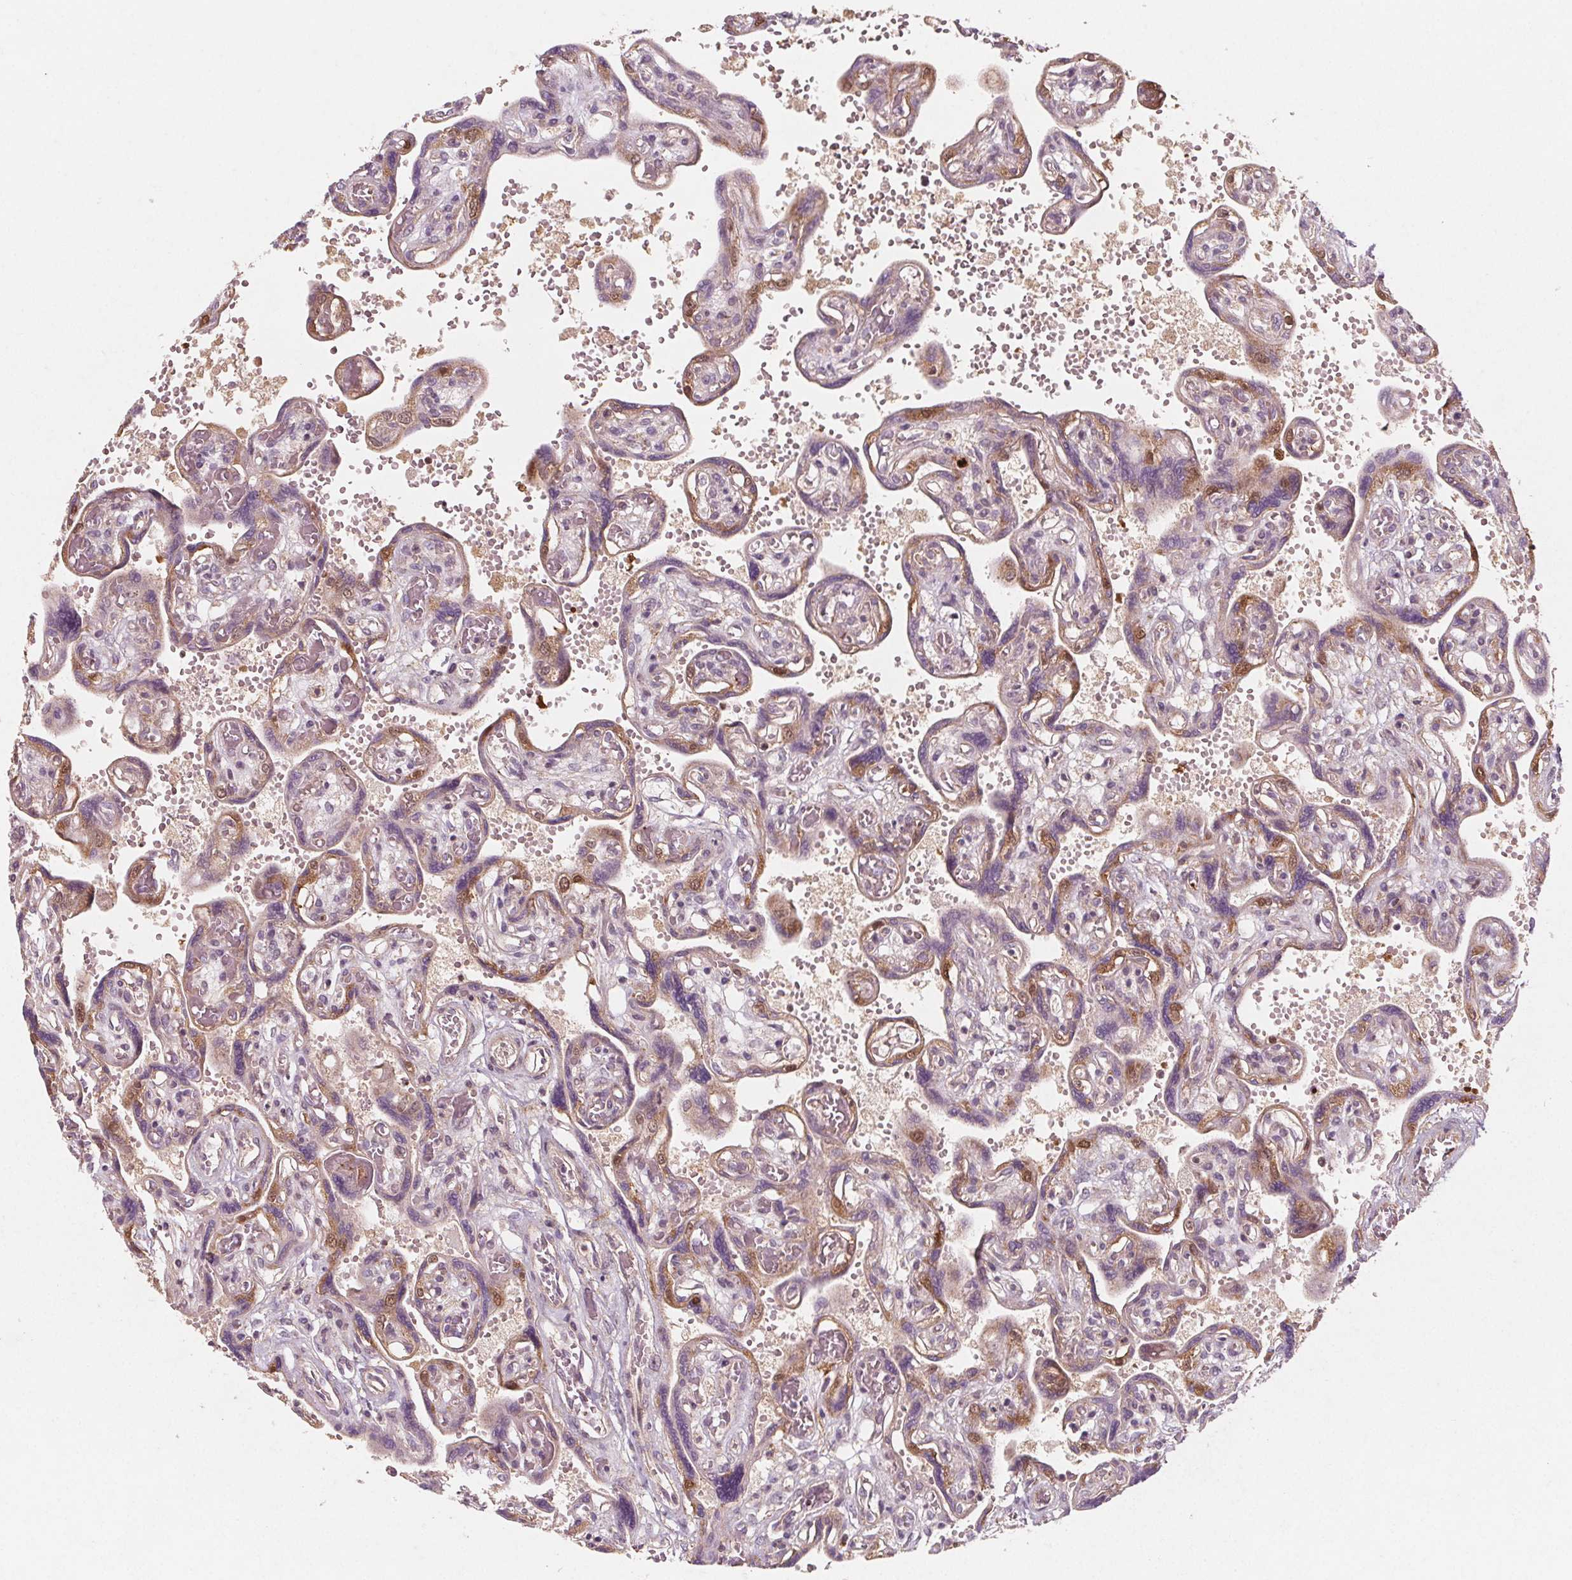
{"staining": {"intensity": "weak", "quantity": "25%-75%", "location": "cytoplasmic/membranous,nuclear"}, "tissue": "placenta", "cell_type": "Trophoblastic cells", "image_type": "normal", "snomed": [{"axis": "morphology", "description": "Normal tissue, NOS"}, {"axis": "topography", "description": "Placenta"}], "caption": "Weak cytoplasmic/membranous,nuclear staining for a protein is seen in about 25%-75% of trophoblastic cells of benign placenta using immunohistochemistry.", "gene": "ADAM33", "patient": {"sex": "female", "age": 32}}